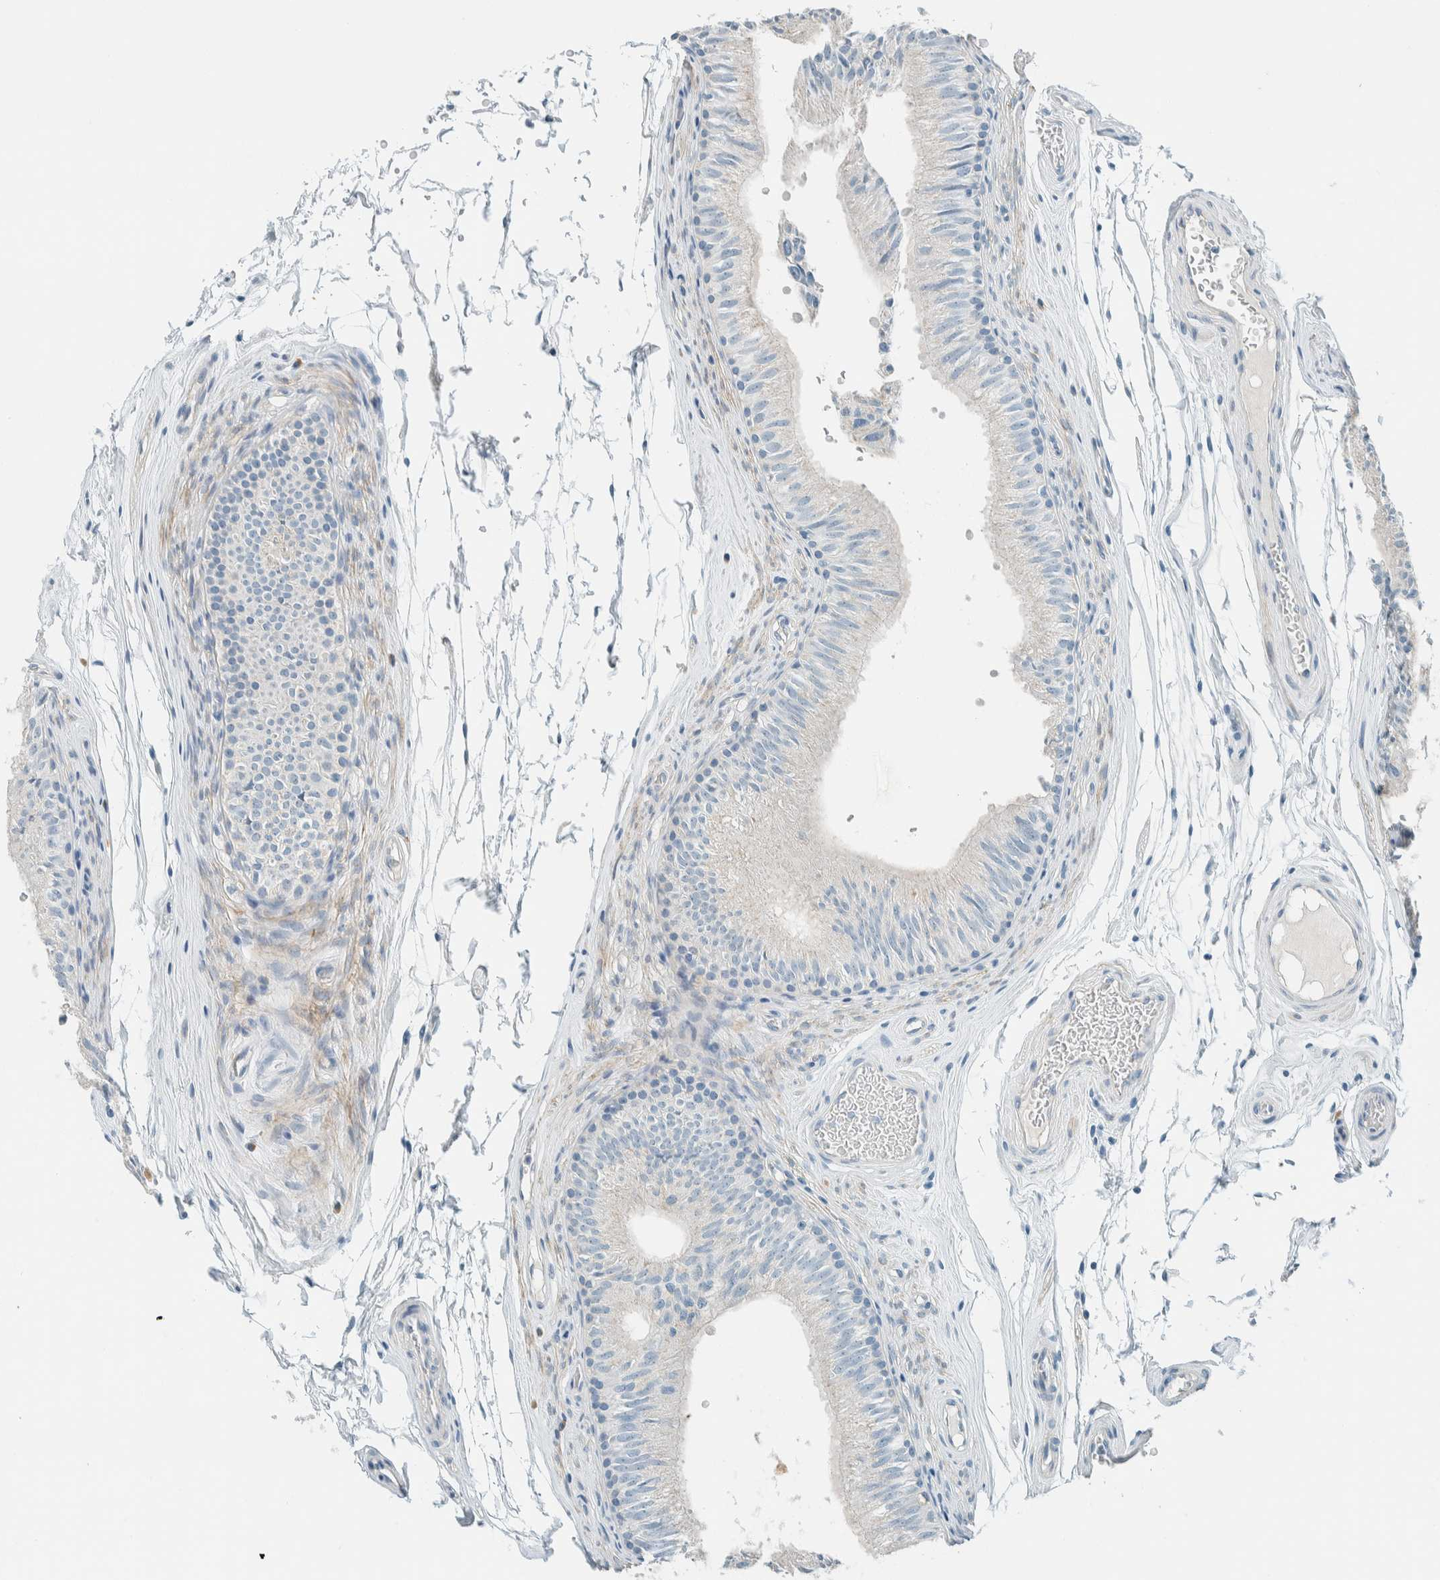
{"staining": {"intensity": "weak", "quantity": "<25%", "location": "cytoplasmic/membranous"}, "tissue": "epididymis", "cell_type": "Glandular cells", "image_type": "normal", "snomed": [{"axis": "morphology", "description": "Normal tissue, NOS"}, {"axis": "topography", "description": "Epididymis"}], "caption": "This is an immunohistochemistry (IHC) histopathology image of benign epididymis. There is no positivity in glandular cells.", "gene": "SLFN12", "patient": {"sex": "male", "age": 36}}